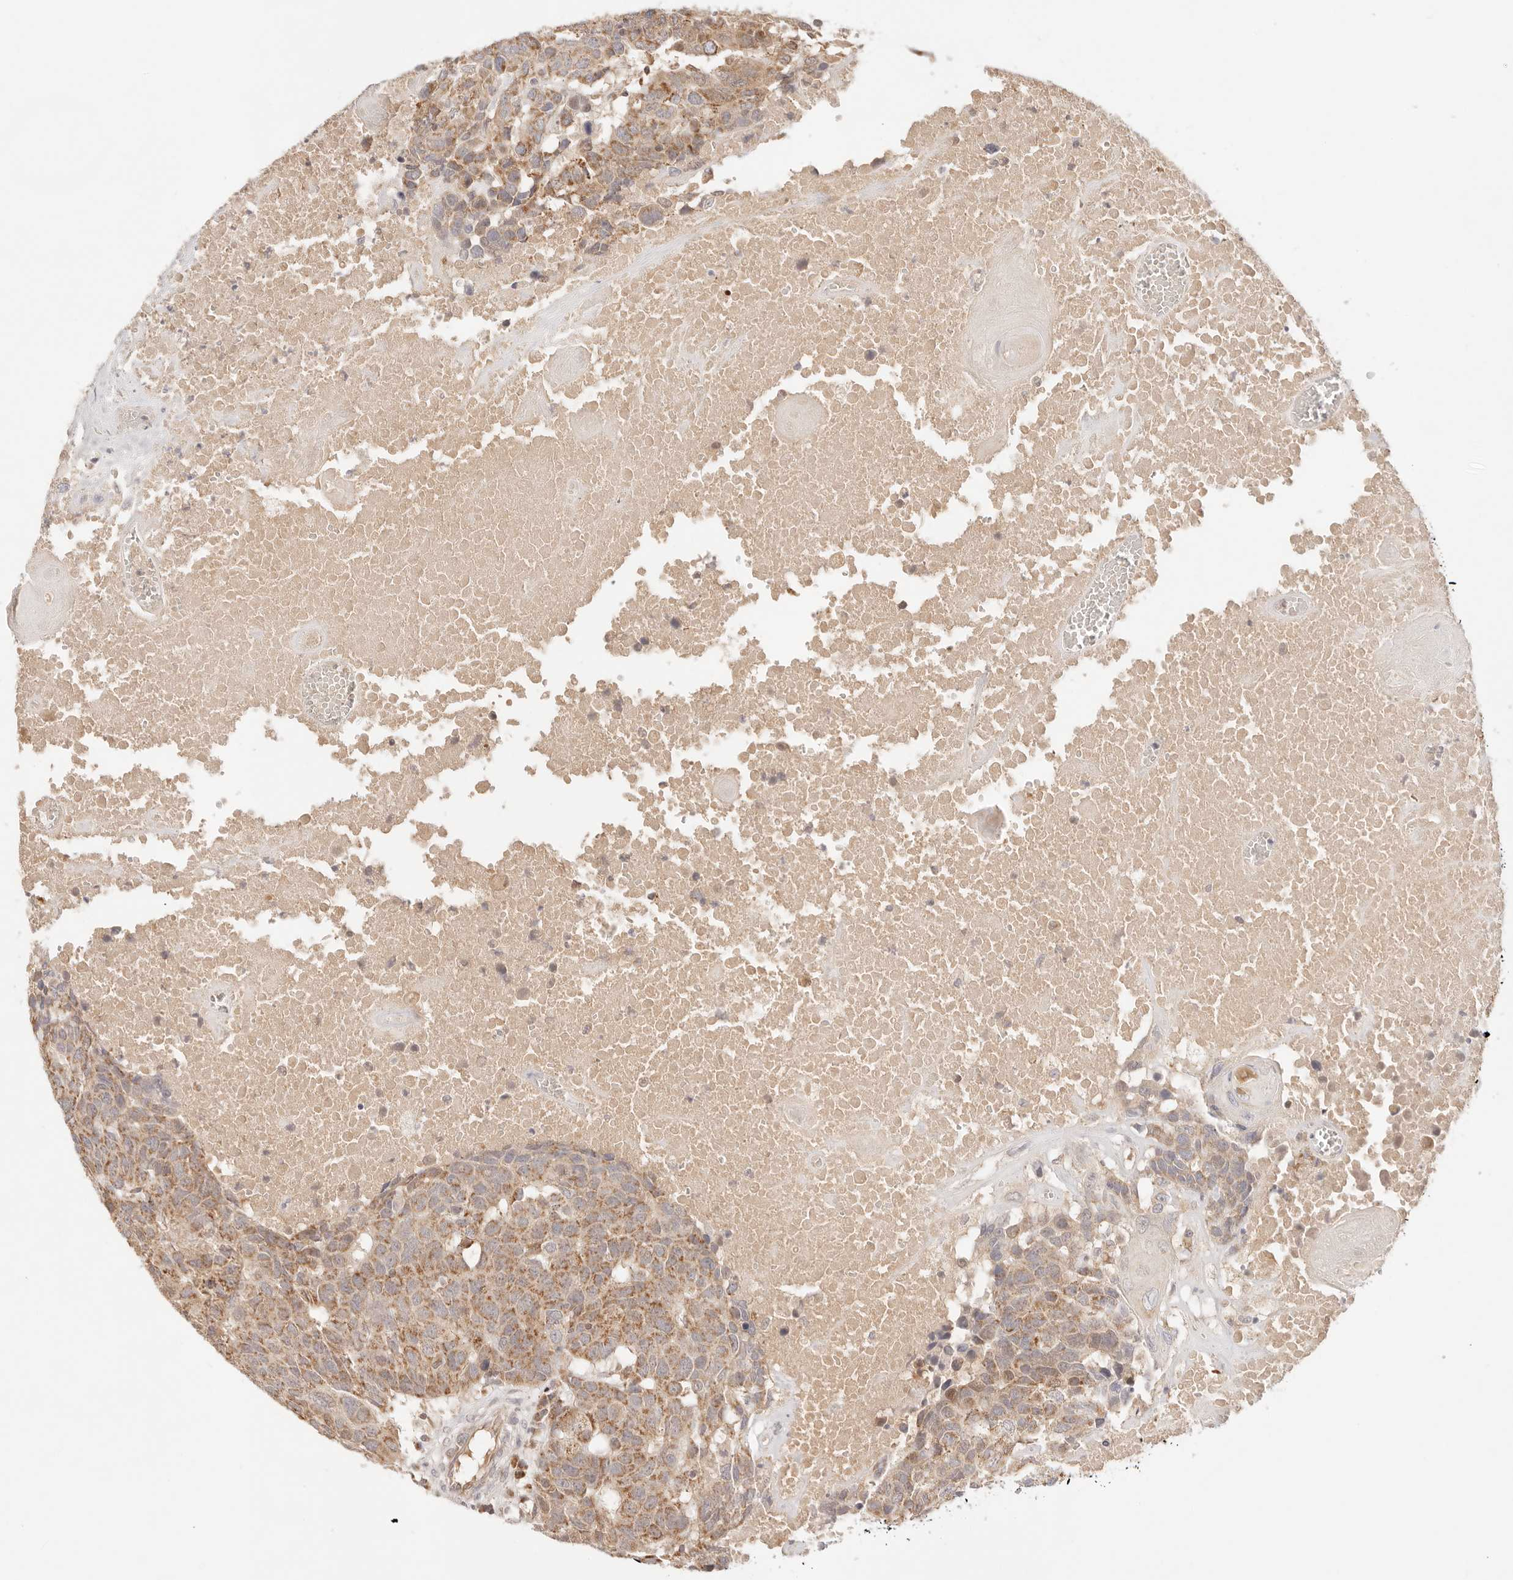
{"staining": {"intensity": "moderate", "quantity": ">75%", "location": "cytoplasmic/membranous"}, "tissue": "head and neck cancer", "cell_type": "Tumor cells", "image_type": "cancer", "snomed": [{"axis": "morphology", "description": "Squamous cell carcinoma, NOS"}, {"axis": "topography", "description": "Head-Neck"}], "caption": "Head and neck cancer (squamous cell carcinoma) stained for a protein (brown) displays moderate cytoplasmic/membranous positive staining in about >75% of tumor cells.", "gene": "COA6", "patient": {"sex": "male", "age": 66}}